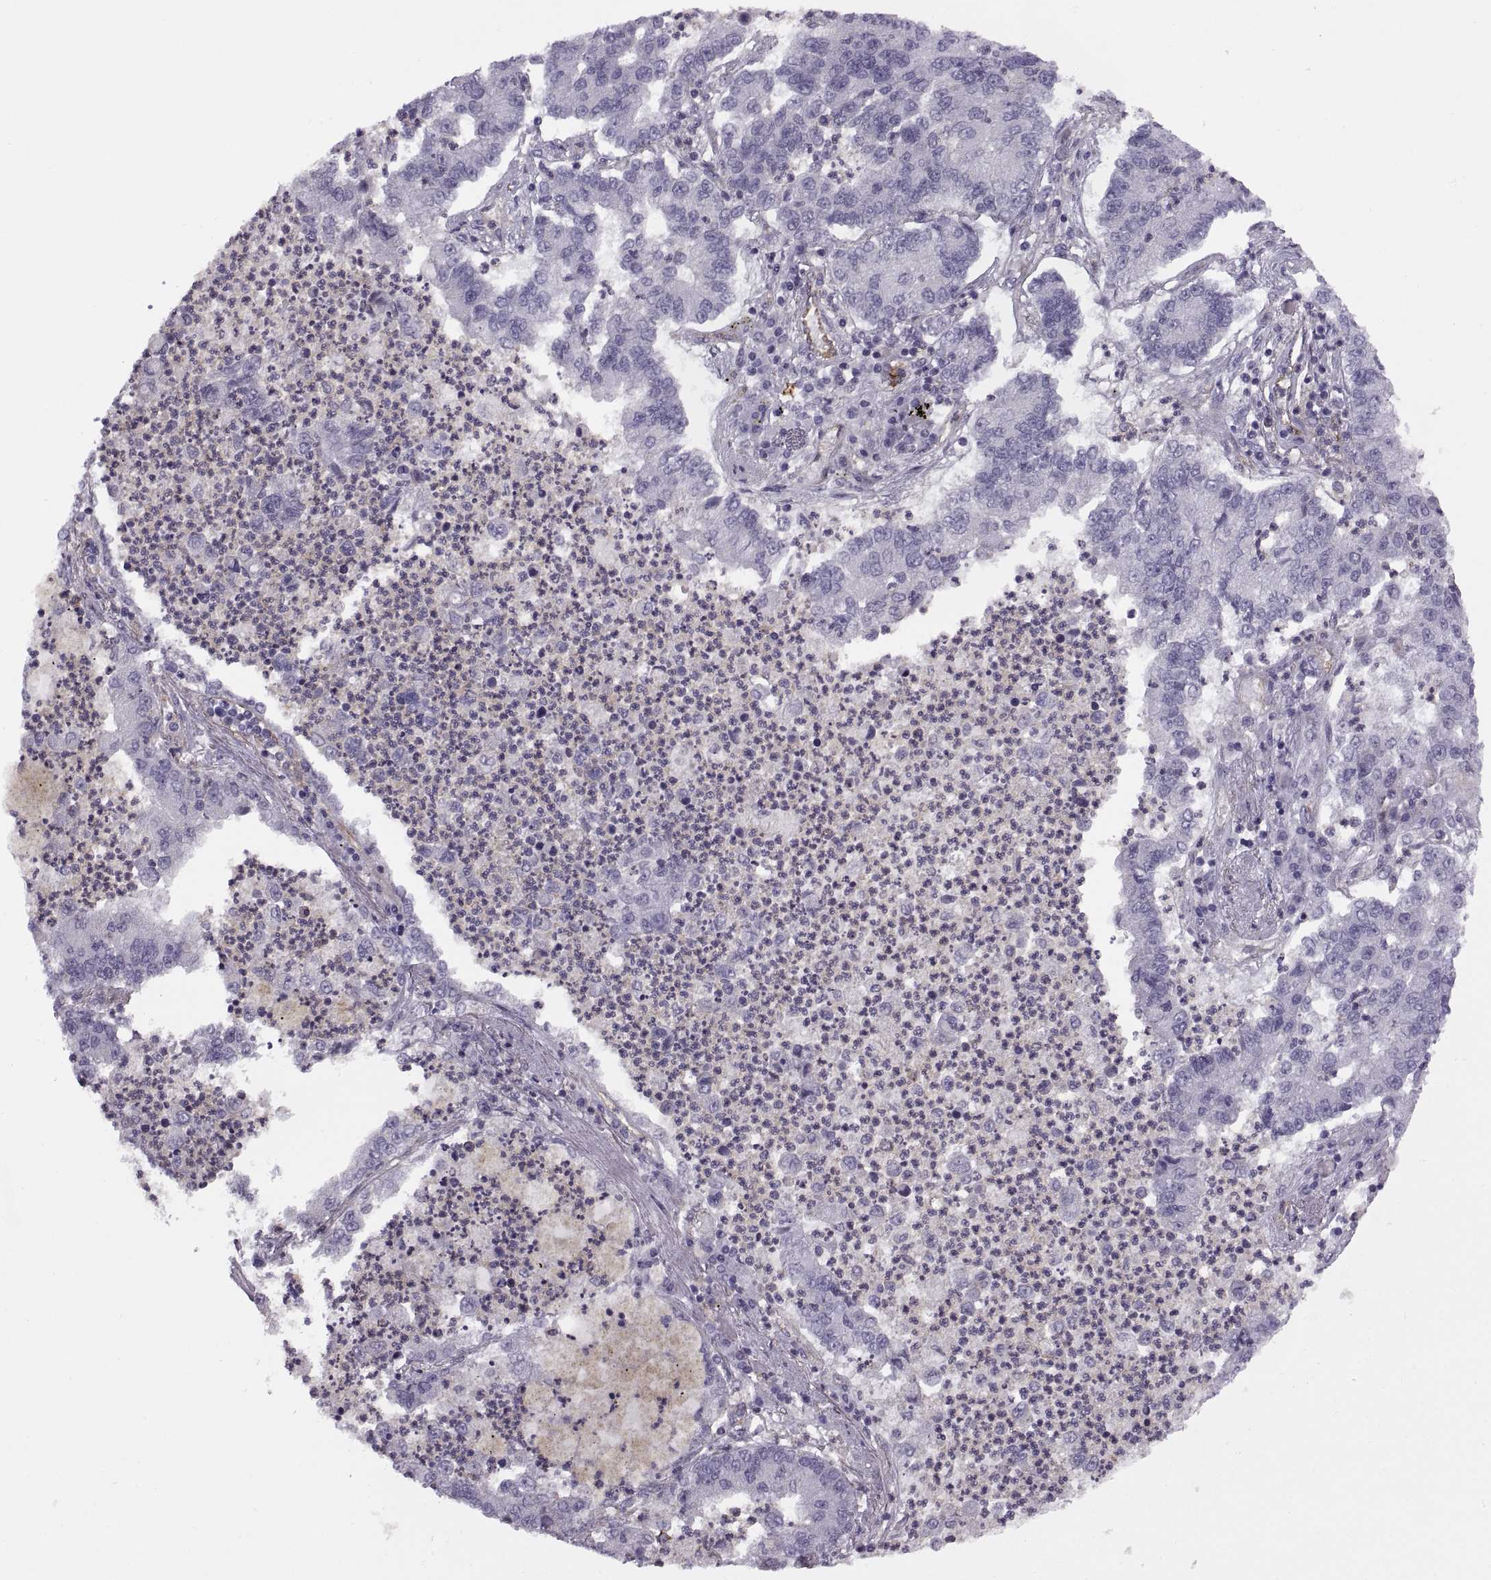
{"staining": {"intensity": "negative", "quantity": "none", "location": "none"}, "tissue": "lung cancer", "cell_type": "Tumor cells", "image_type": "cancer", "snomed": [{"axis": "morphology", "description": "Adenocarcinoma, NOS"}, {"axis": "topography", "description": "Lung"}], "caption": "DAB (3,3'-diaminobenzidine) immunohistochemical staining of lung cancer (adenocarcinoma) shows no significant staining in tumor cells.", "gene": "RALB", "patient": {"sex": "female", "age": 57}}